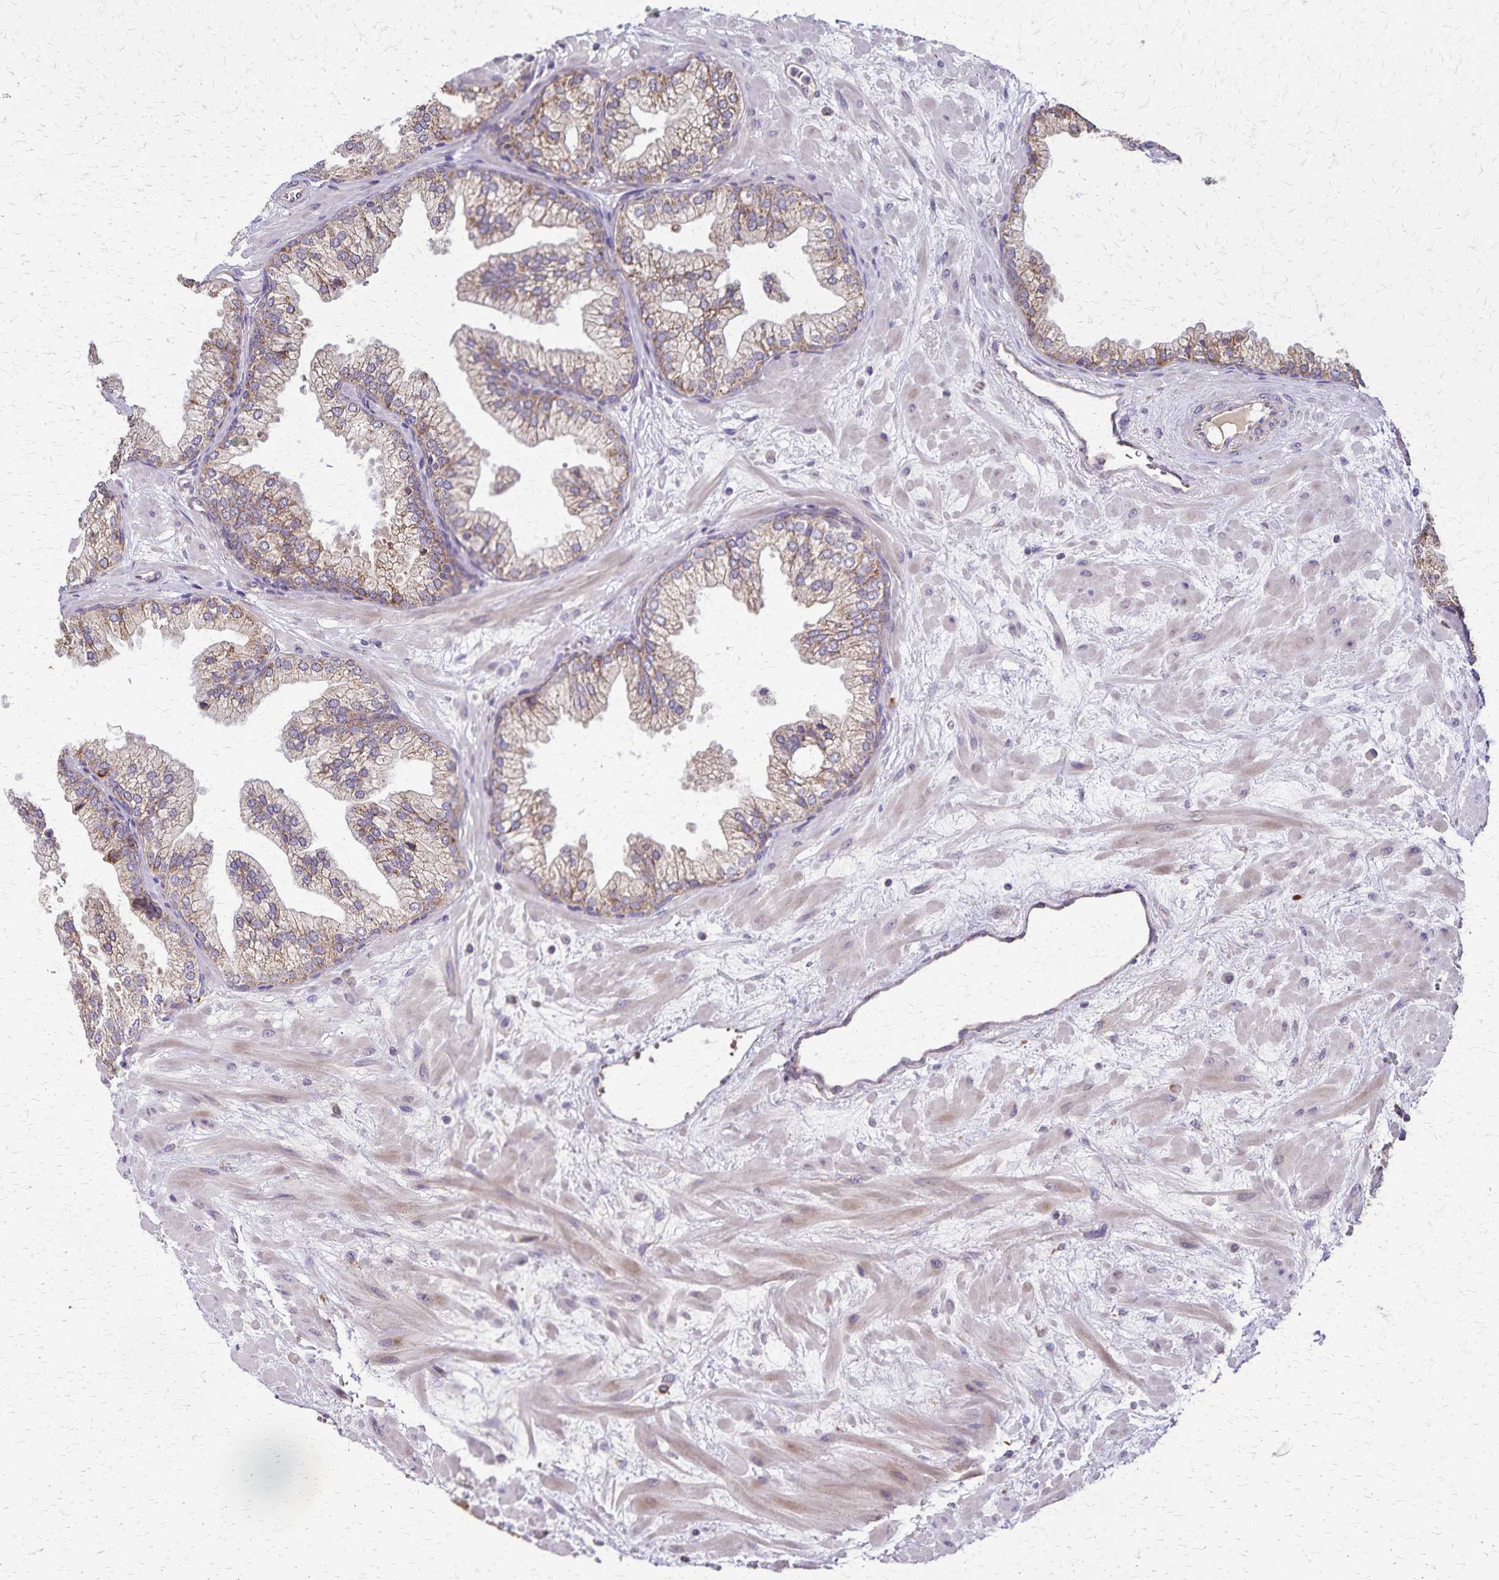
{"staining": {"intensity": "moderate", "quantity": "25%-75%", "location": "cytoplasmic/membranous"}, "tissue": "prostate", "cell_type": "Glandular cells", "image_type": "normal", "snomed": [{"axis": "morphology", "description": "Normal tissue, NOS"}, {"axis": "topography", "description": "Prostate"}, {"axis": "topography", "description": "Peripheral nerve tissue"}], "caption": "Protein staining of unremarkable prostate demonstrates moderate cytoplasmic/membranous staining in about 25%-75% of glandular cells.", "gene": "RNF10", "patient": {"sex": "male", "age": 61}}